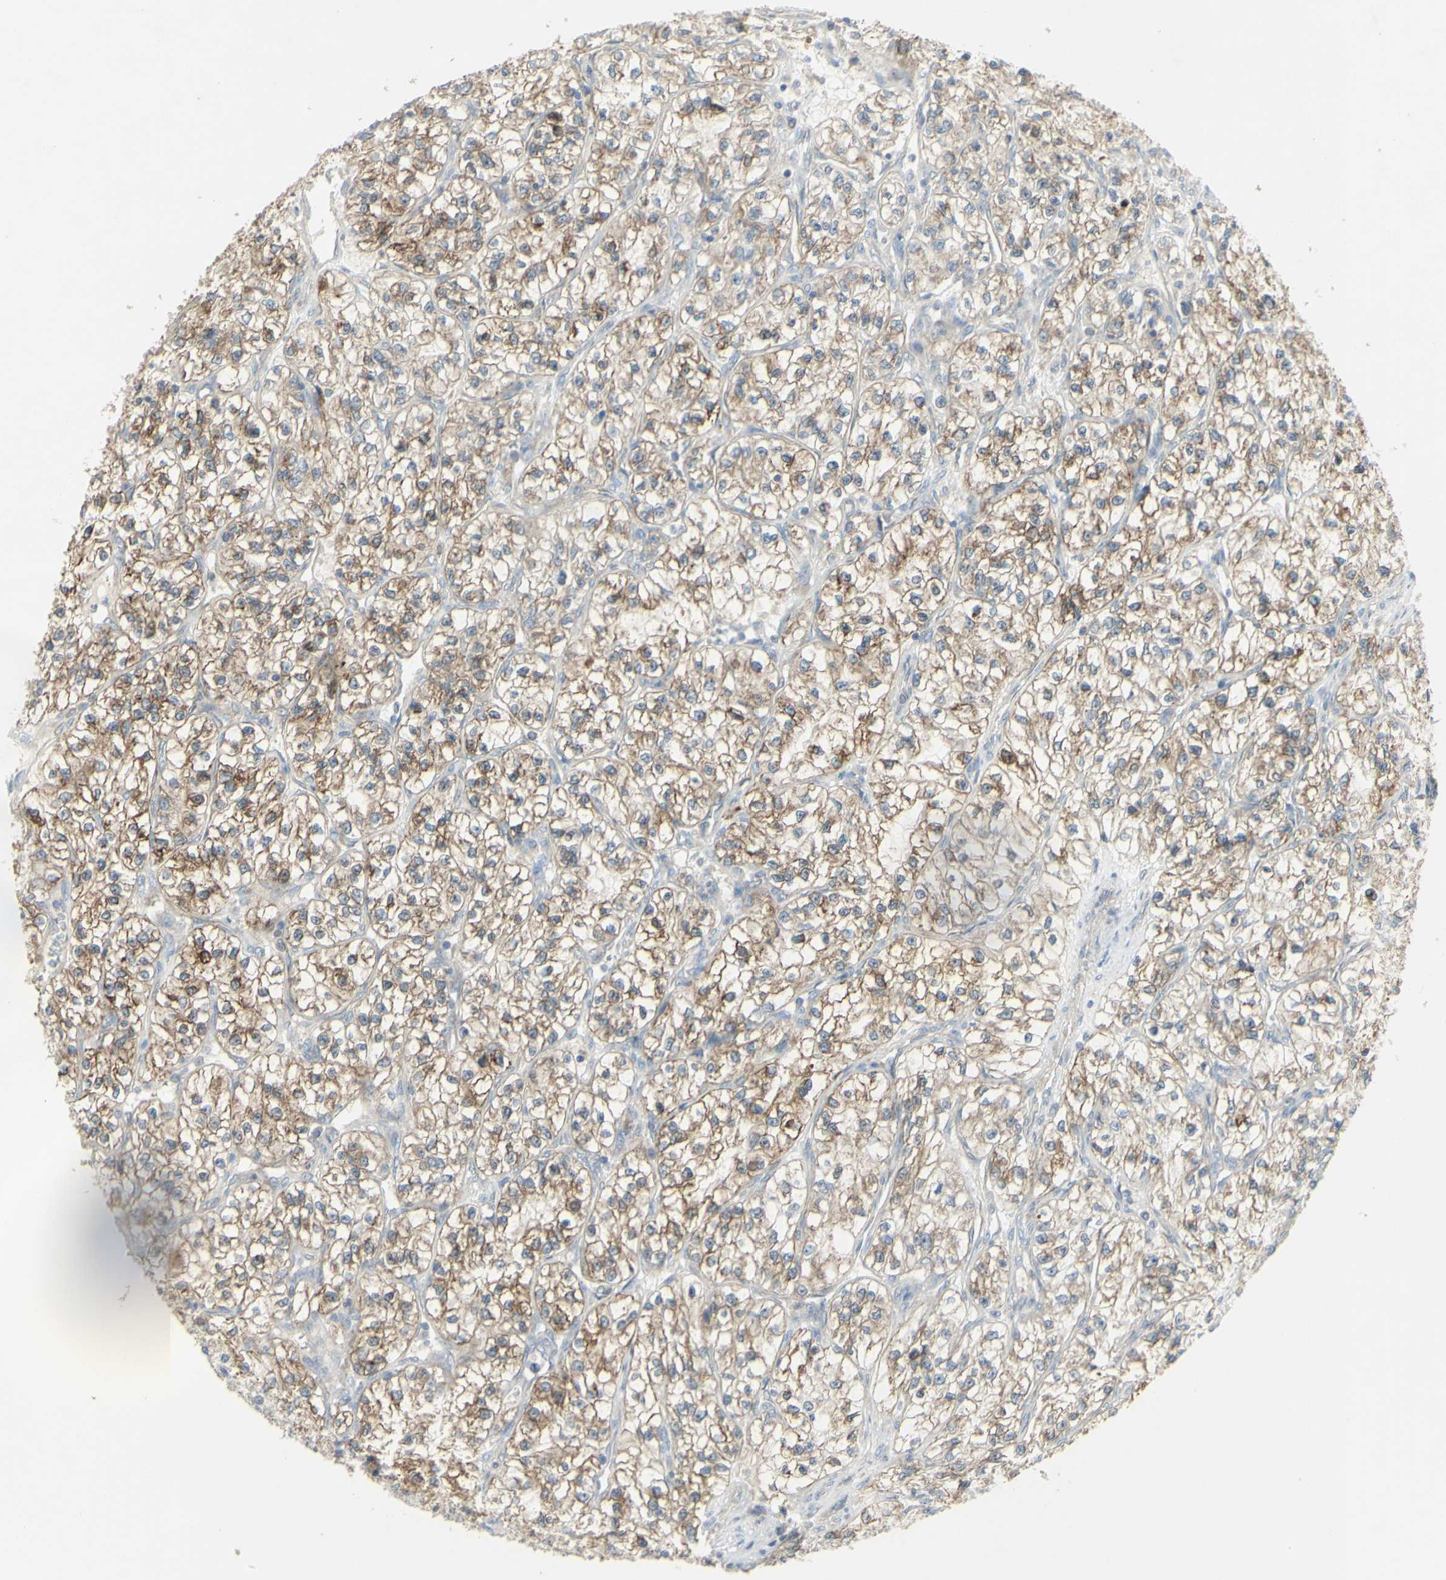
{"staining": {"intensity": "moderate", "quantity": "25%-75%", "location": "cytoplasmic/membranous"}, "tissue": "renal cancer", "cell_type": "Tumor cells", "image_type": "cancer", "snomed": [{"axis": "morphology", "description": "Adenocarcinoma, NOS"}, {"axis": "topography", "description": "Kidney"}], "caption": "DAB immunohistochemical staining of human renal cancer (adenocarcinoma) demonstrates moderate cytoplasmic/membranous protein expression in approximately 25%-75% of tumor cells. (IHC, brightfield microscopy, high magnification).", "gene": "CNTNAP1", "patient": {"sex": "female", "age": 57}}